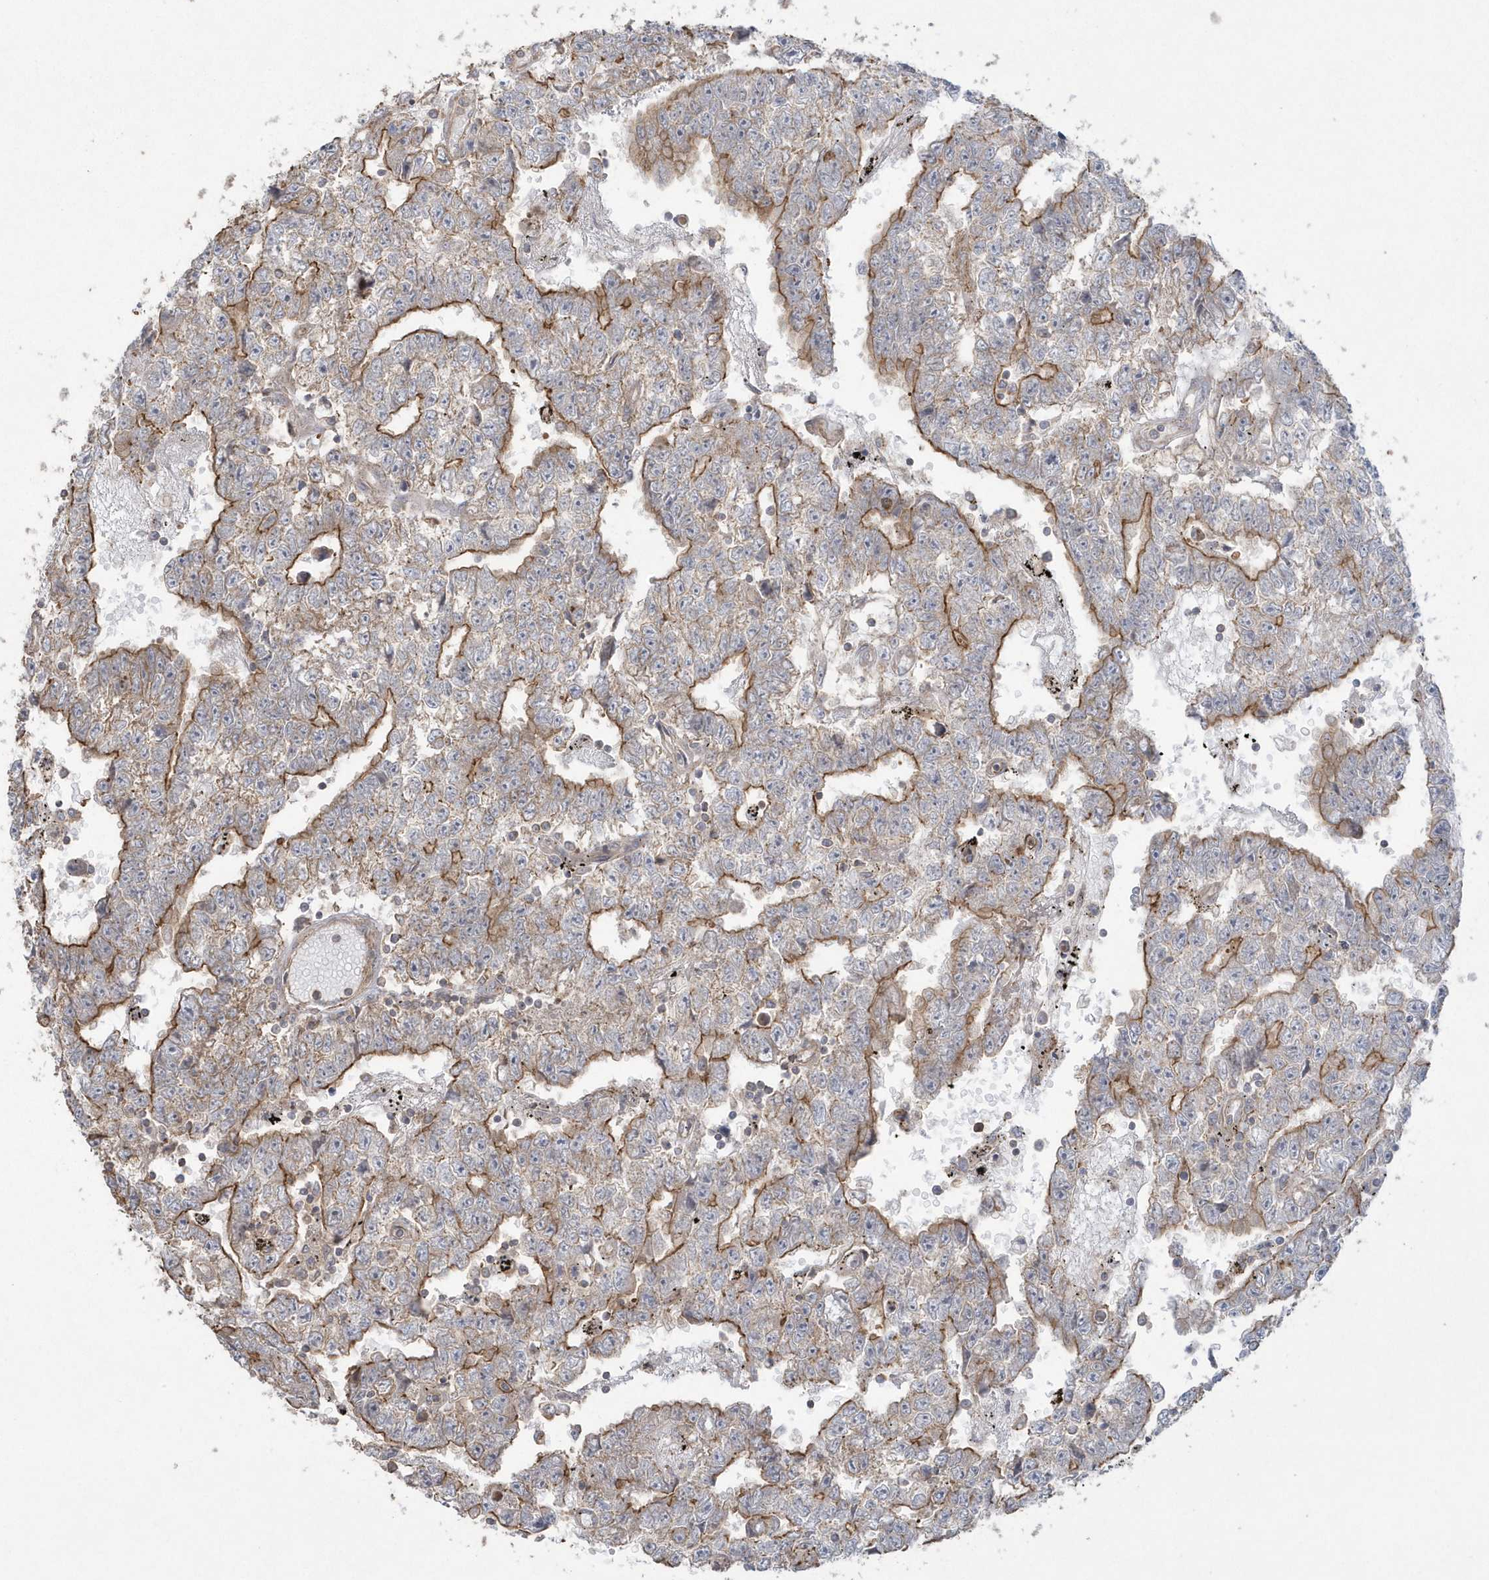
{"staining": {"intensity": "moderate", "quantity": ">75%", "location": "cytoplasmic/membranous"}, "tissue": "testis cancer", "cell_type": "Tumor cells", "image_type": "cancer", "snomed": [{"axis": "morphology", "description": "Carcinoma, Embryonal, NOS"}, {"axis": "topography", "description": "Testis"}], "caption": "High-magnification brightfield microscopy of testis embryonal carcinoma stained with DAB (brown) and counterstained with hematoxylin (blue). tumor cells exhibit moderate cytoplasmic/membranous expression is seen in approximately>75% of cells. (Brightfield microscopy of DAB IHC at high magnification).", "gene": "ARMC8", "patient": {"sex": "male", "age": 25}}